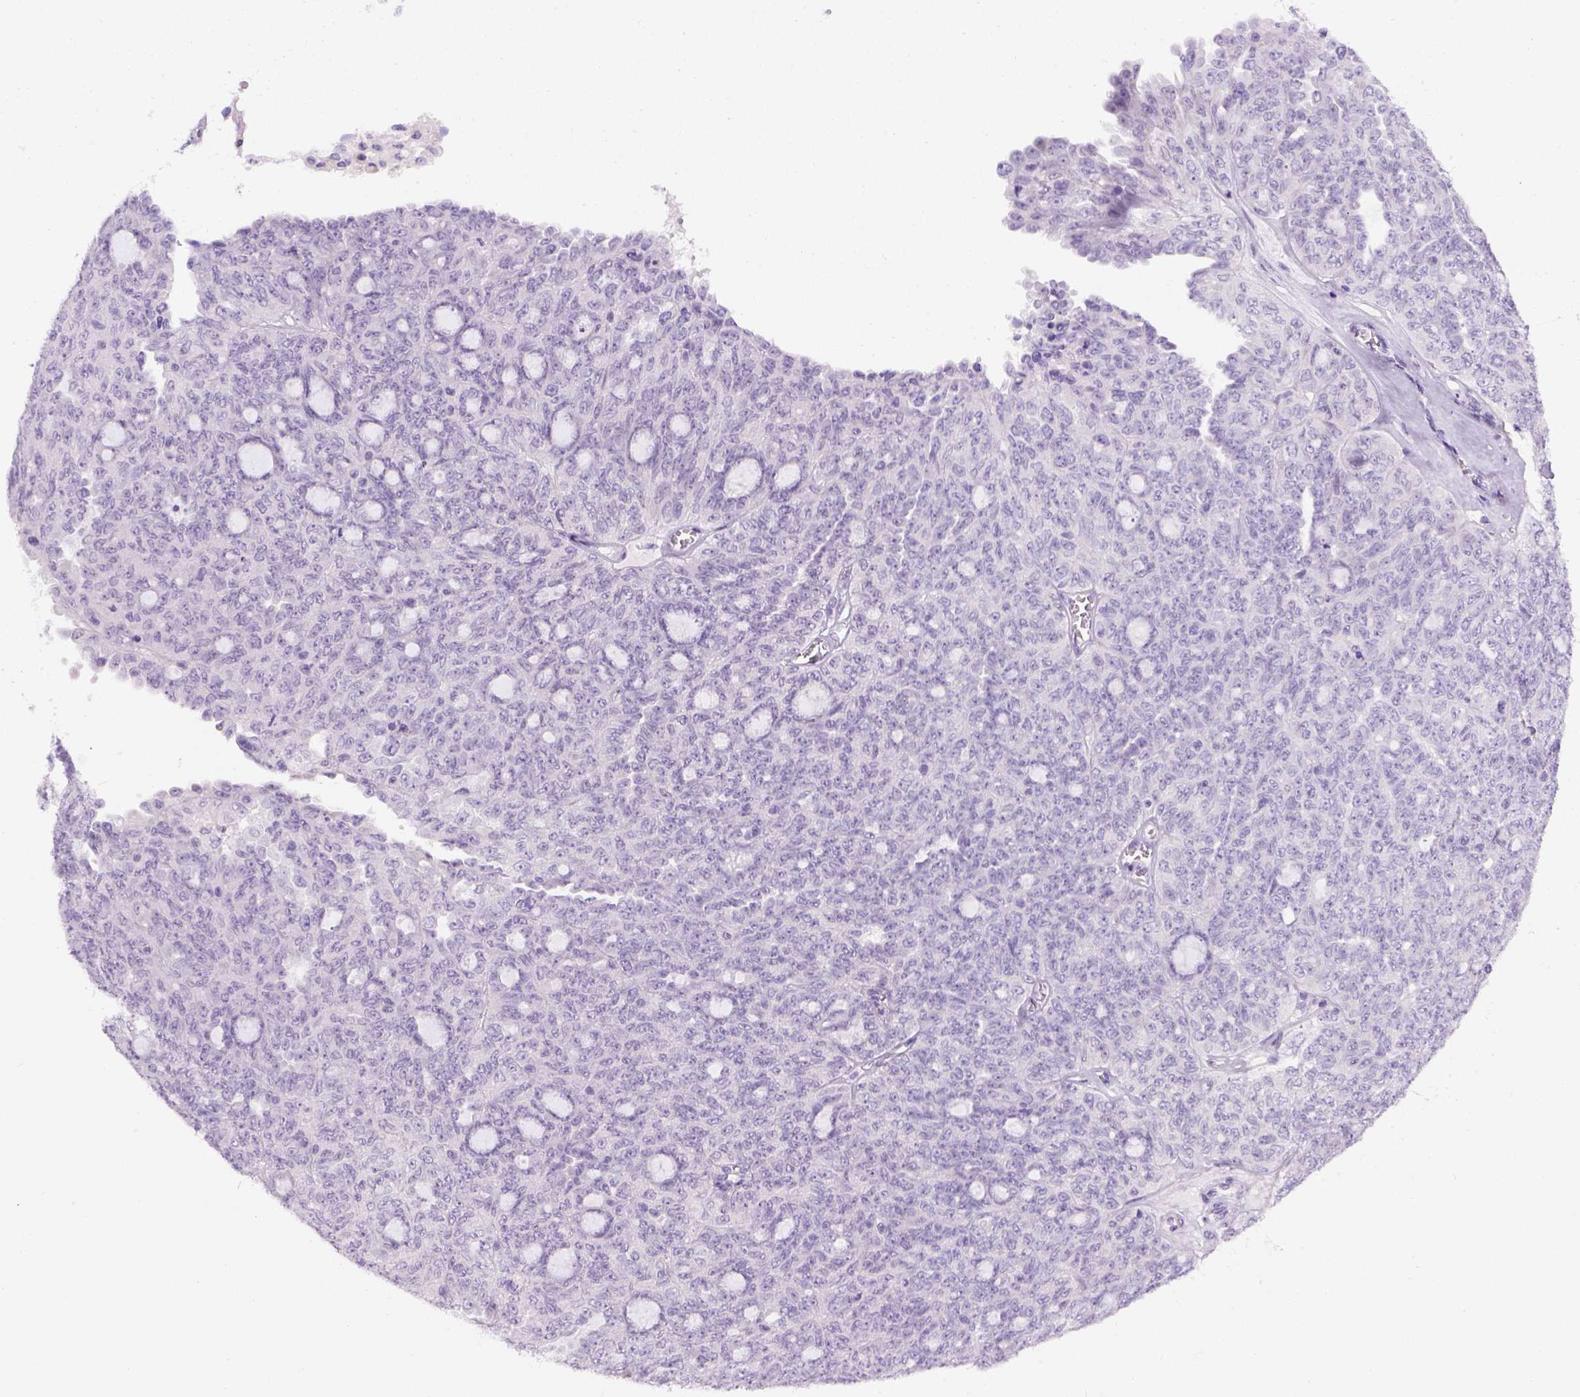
{"staining": {"intensity": "negative", "quantity": "none", "location": "none"}, "tissue": "ovarian cancer", "cell_type": "Tumor cells", "image_type": "cancer", "snomed": [{"axis": "morphology", "description": "Cystadenocarcinoma, serous, NOS"}, {"axis": "topography", "description": "Ovary"}], "caption": "This is an immunohistochemistry micrograph of ovarian cancer (serous cystadenocarcinoma). There is no positivity in tumor cells.", "gene": "FAM184B", "patient": {"sex": "female", "age": 71}}